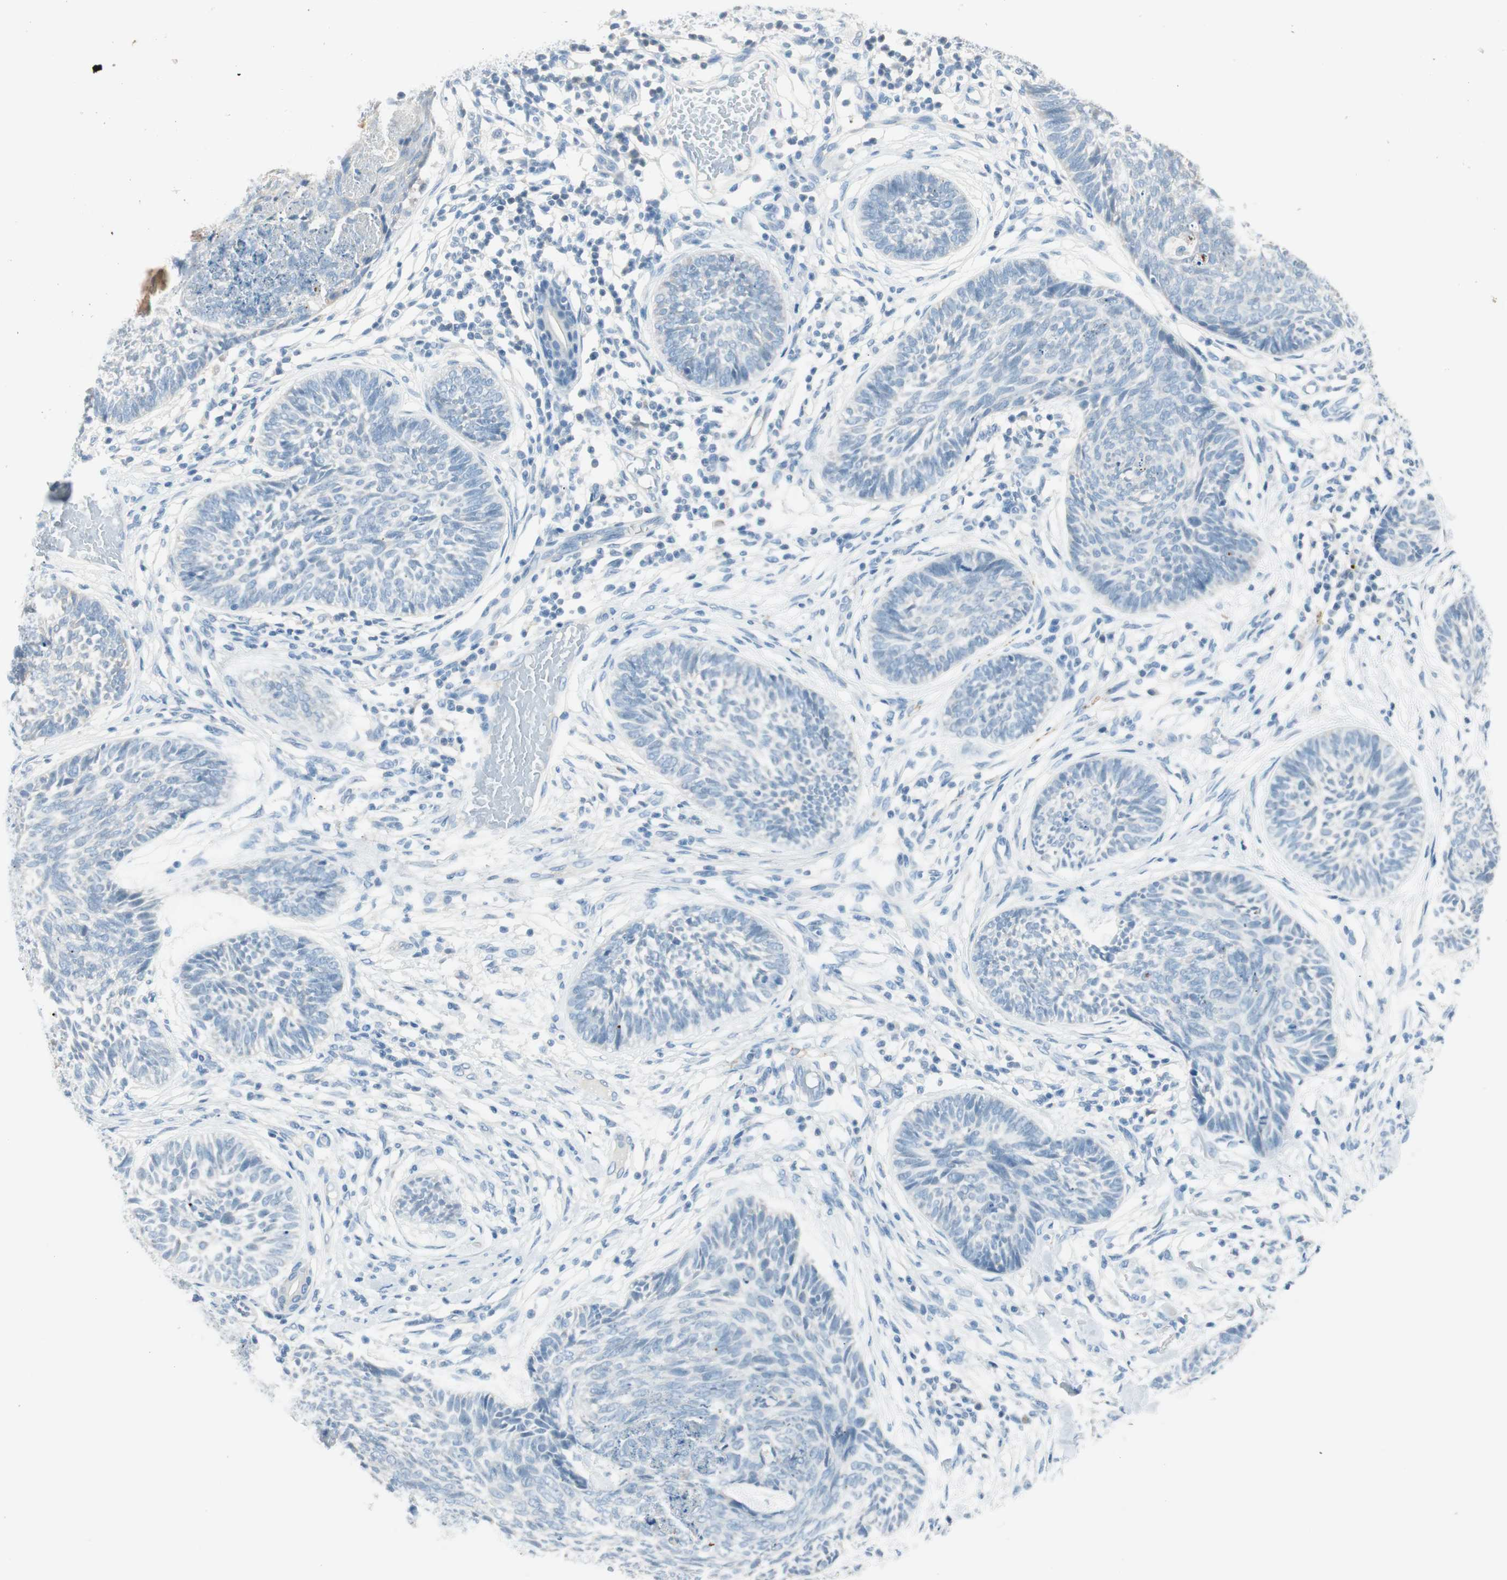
{"staining": {"intensity": "negative", "quantity": "none", "location": "none"}, "tissue": "skin cancer", "cell_type": "Tumor cells", "image_type": "cancer", "snomed": [{"axis": "morphology", "description": "Papilloma, NOS"}, {"axis": "morphology", "description": "Basal cell carcinoma"}, {"axis": "topography", "description": "Skin"}], "caption": "This micrograph is of skin cancer (papilloma) stained with immunohistochemistry (IHC) to label a protein in brown with the nuclei are counter-stained blue. There is no staining in tumor cells.", "gene": "GNAO1", "patient": {"sex": "male", "age": 87}}